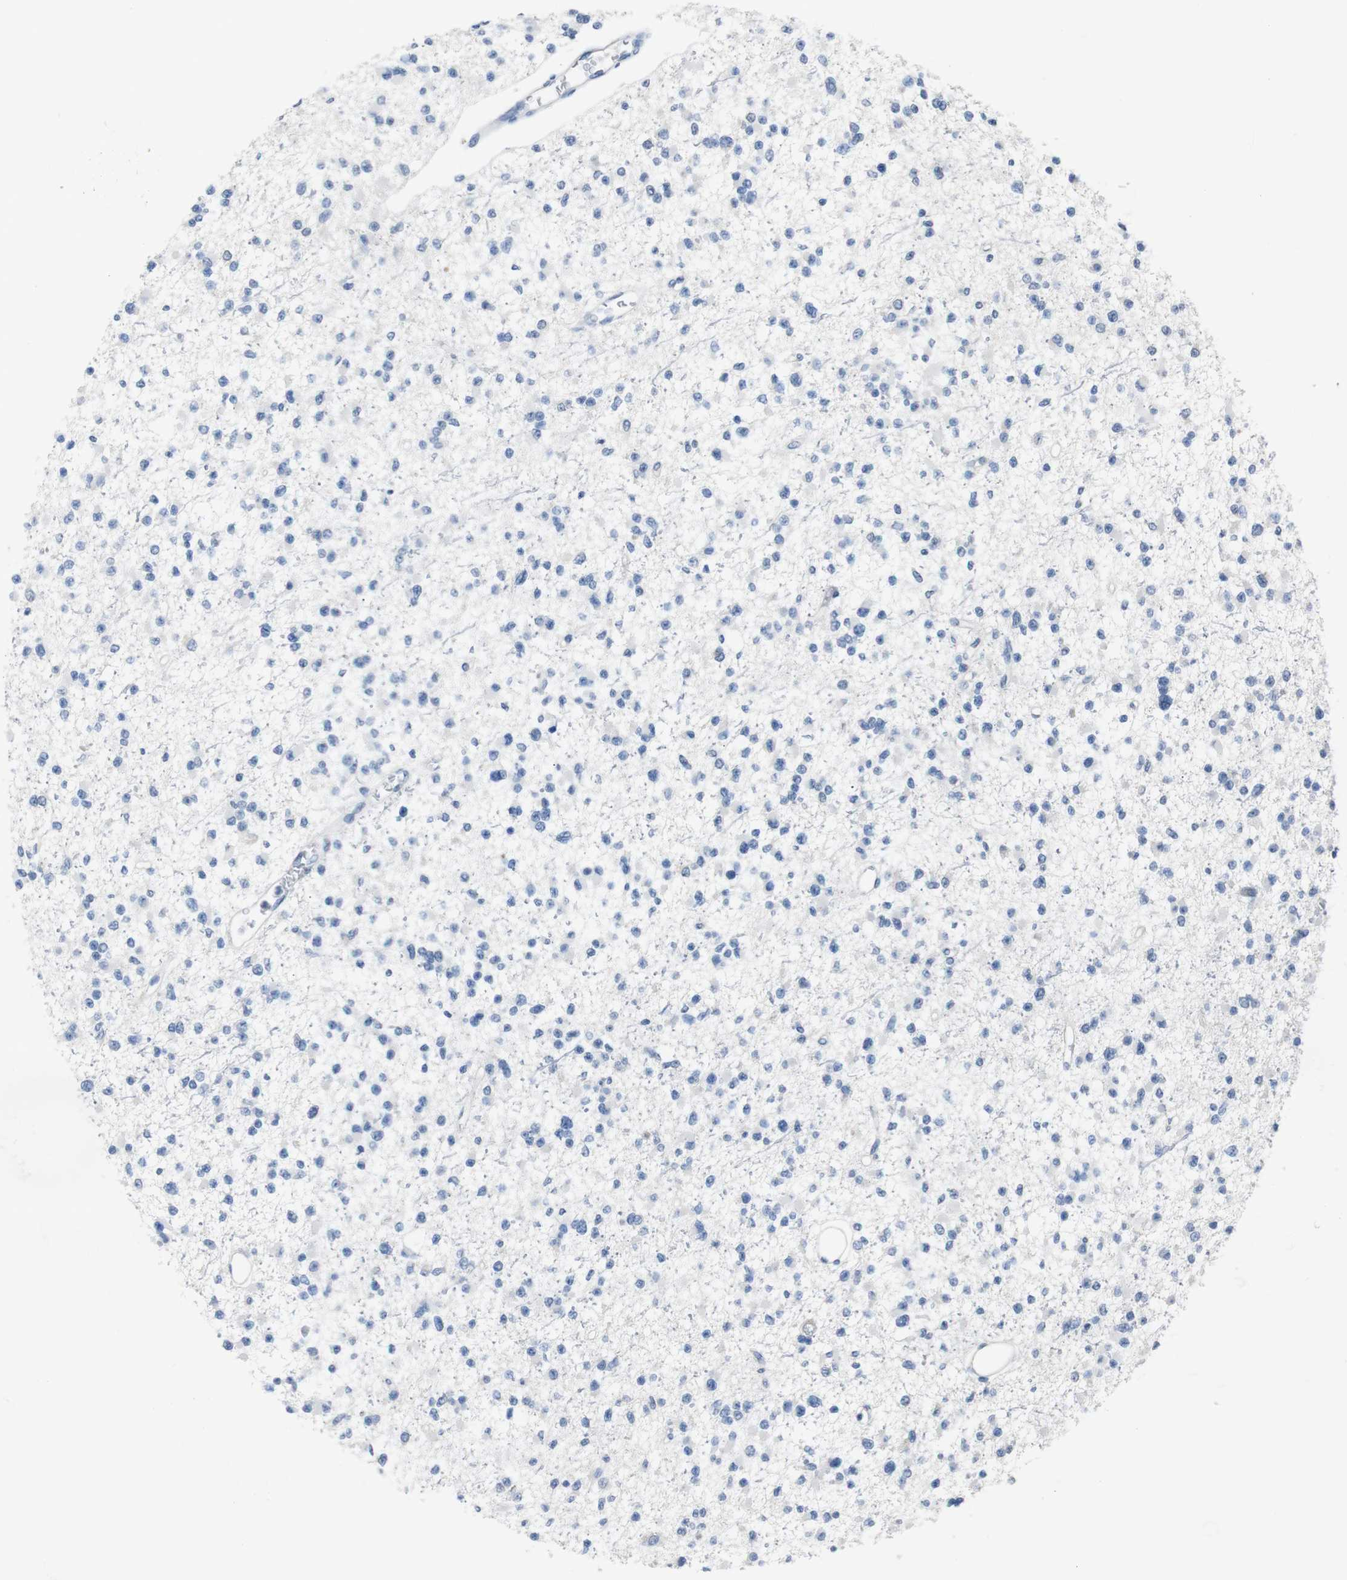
{"staining": {"intensity": "negative", "quantity": "none", "location": "none"}, "tissue": "glioma", "cell_type": "Tumor cells", "image_type": "cancer", "snomed": [{"axis": "morphology", "description": "Glioma, malignant, Low grade"}, {"axis": "topography", "description": "Brain"}], "caption": "Human malignant low-grade glioma stained for a protein using immunohistochemistry shows no staining in tumor cells.", "gene": "CHRM5", "patient": {"sex": "female", "age": 22}}